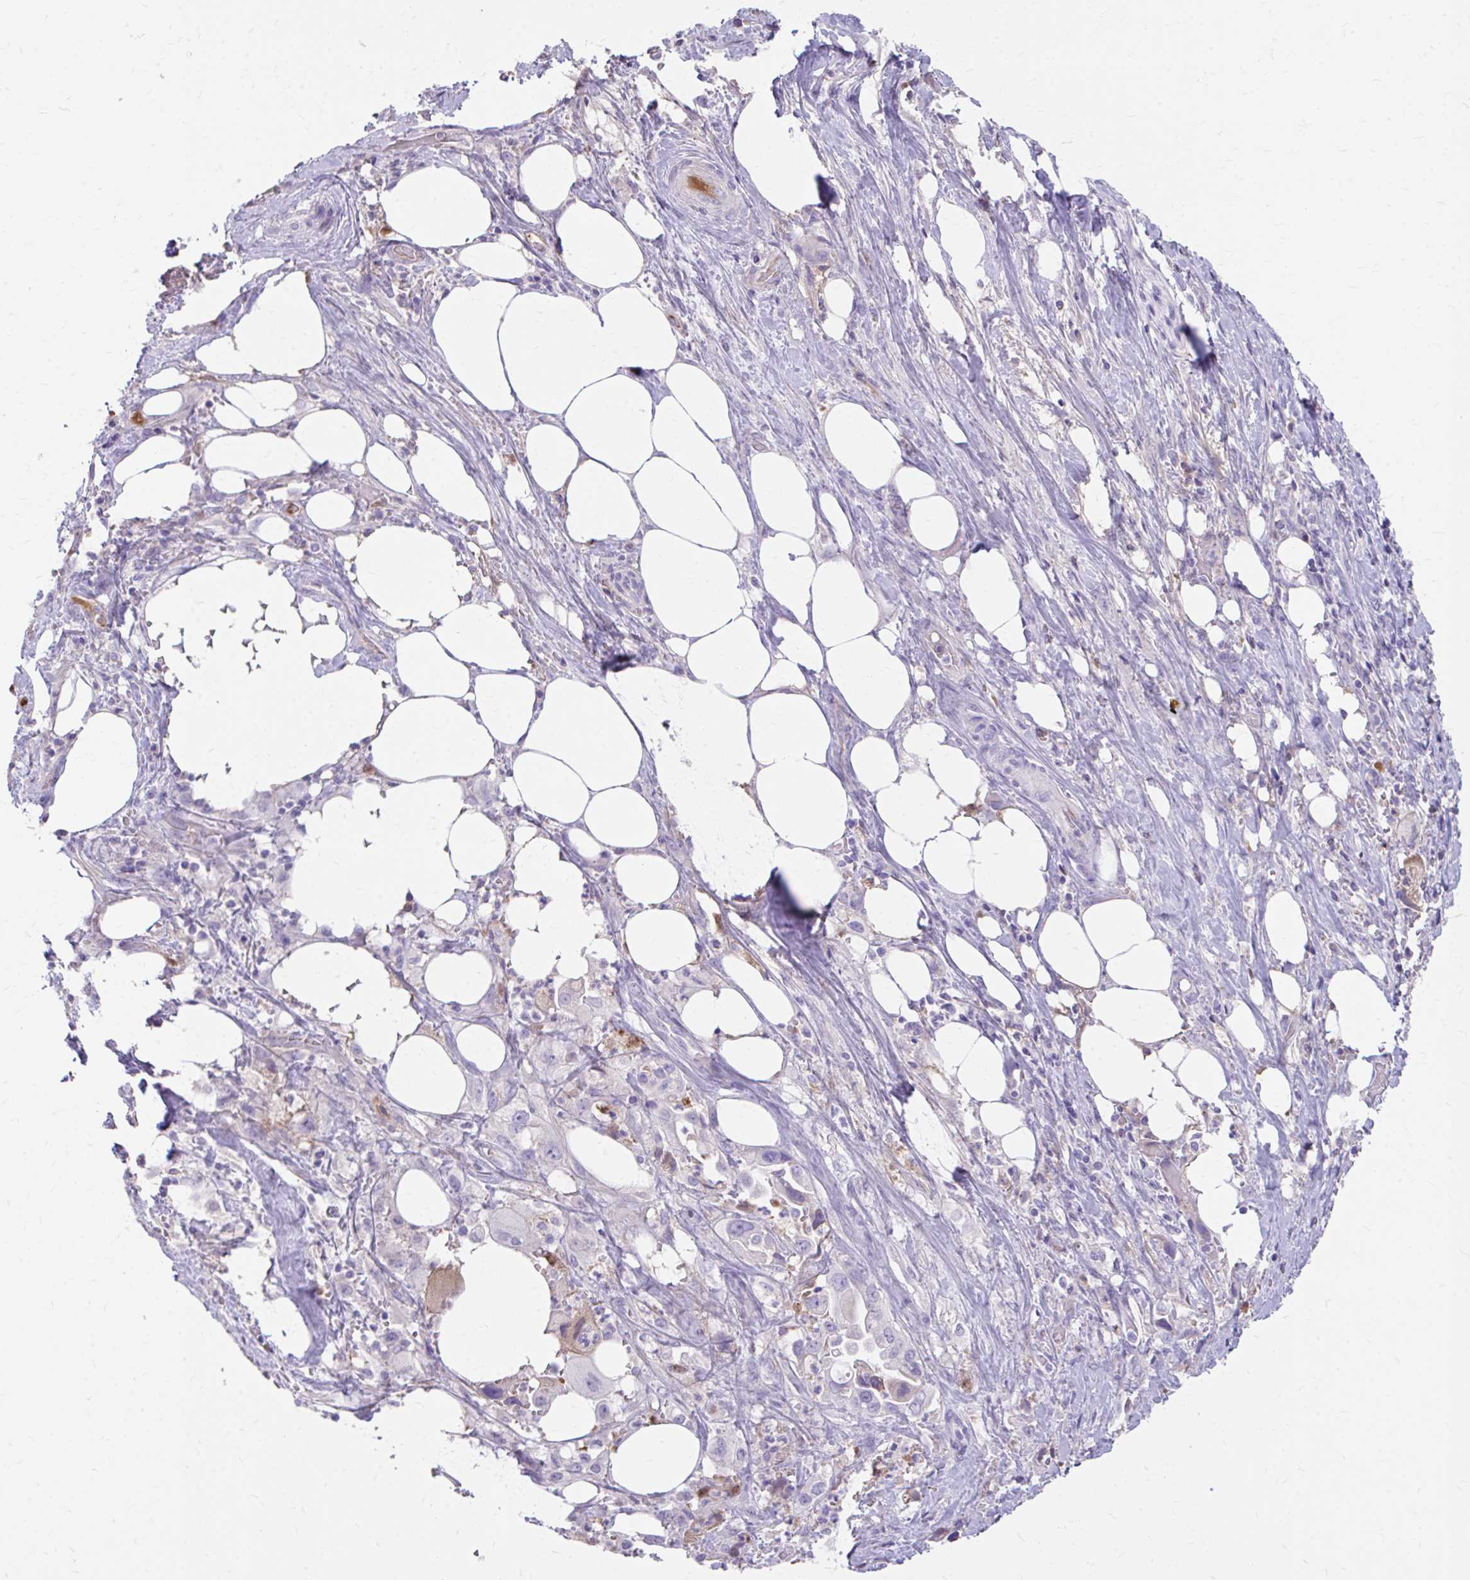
{"staining": {"intensity": "negative", "quantity": "none", "location": "none"}, "tissue": "pancreatic cancer", "cell_type": "Tumor cells", "image_type": "cancer", "snomed": [{"axis": "morphology", "description": "Adenocarcinoma, NOS"}, {"axis": "topography", "description": "Pancreas"}], "caption": "This is a histopathology image of immunohistochemistry (IHC) staining of adenocarcinoma (pancreatic), which shows no expression in tumor cells. The staining is performed using DAB (3,3'-diaminobenzidine) brown chromogen with nuclei counter-stained in using hematoxylin.", "gene": "CFH", "patient": {"sex": "female", "age": 61}}